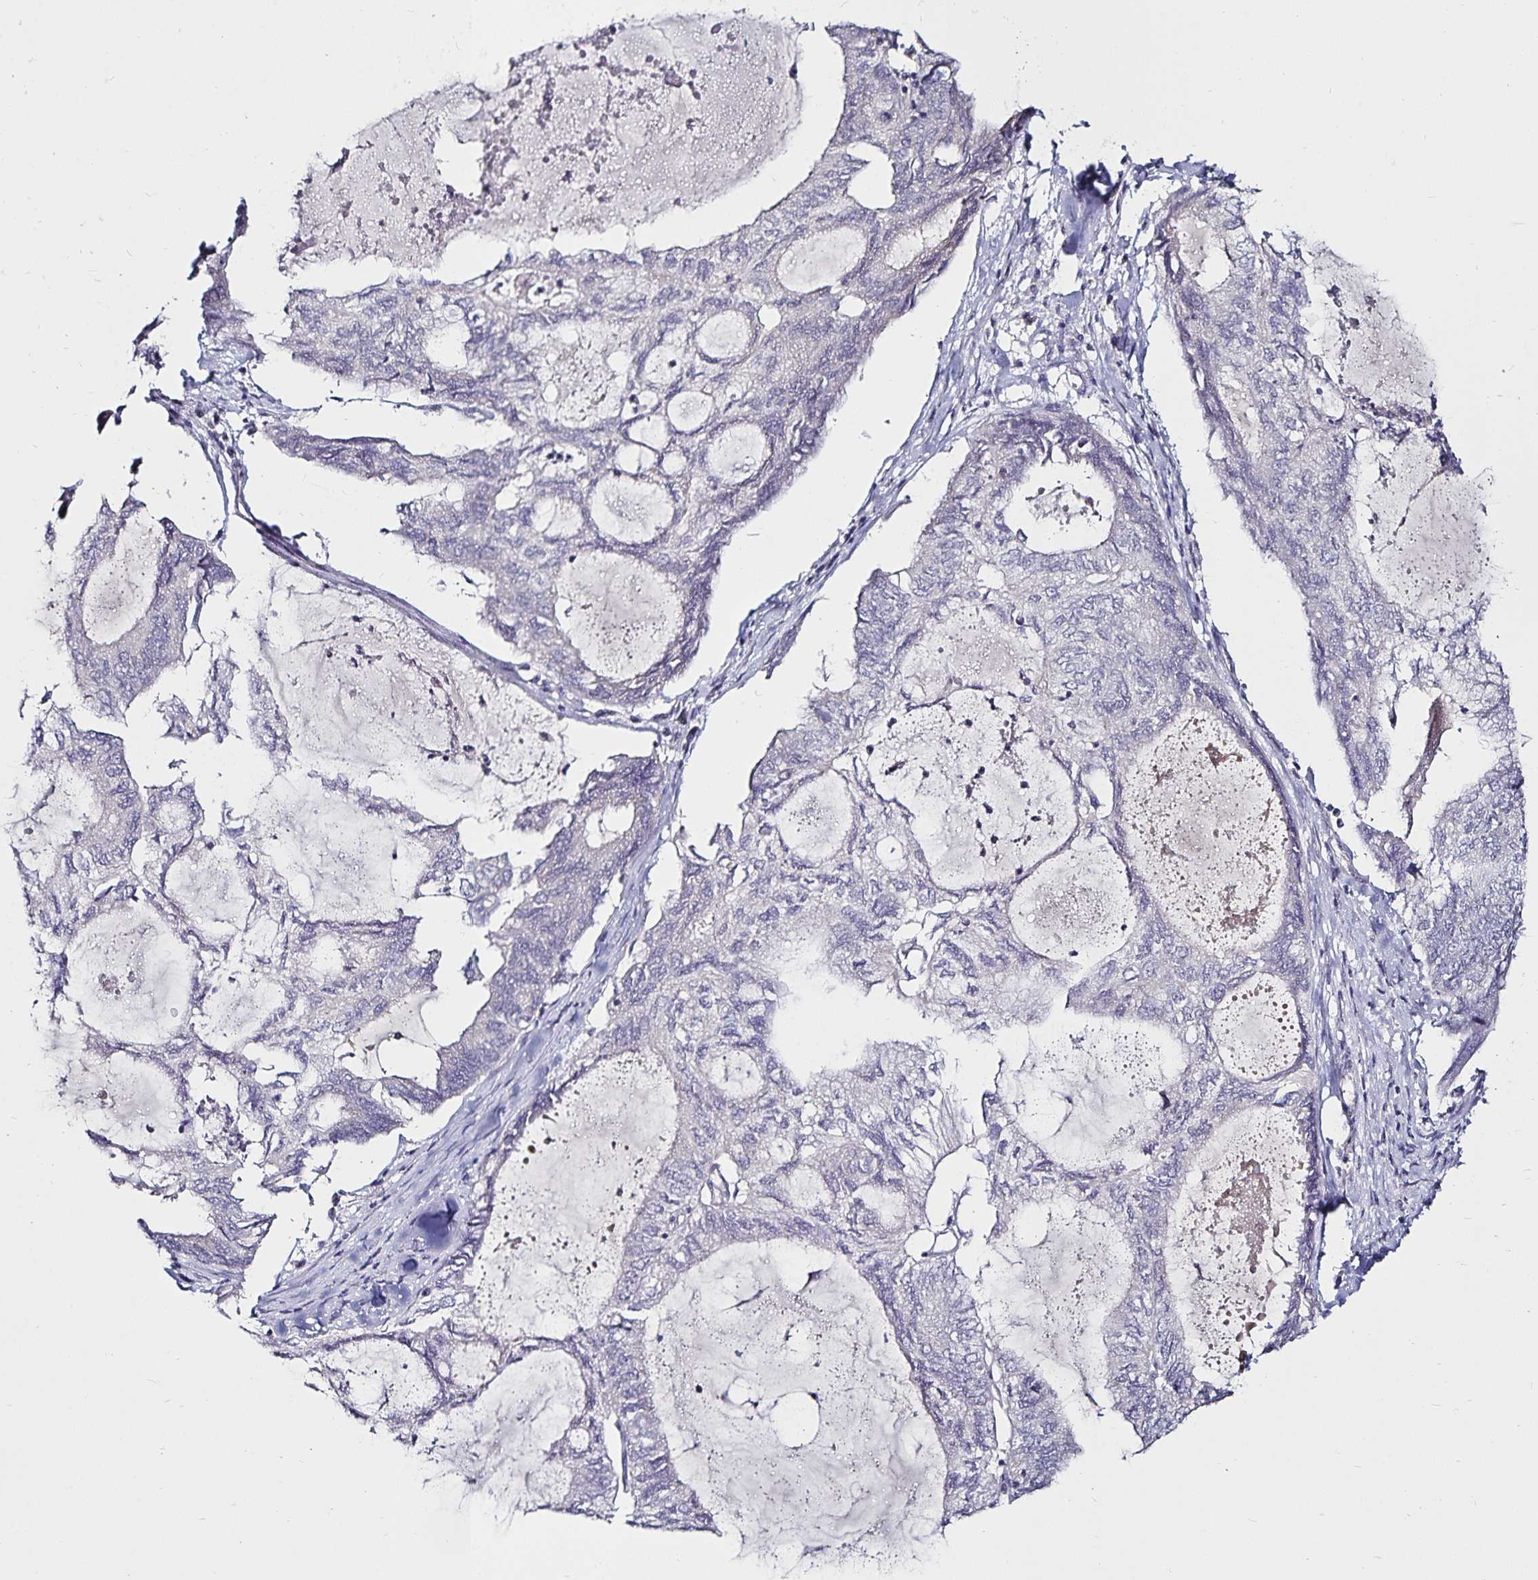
{"staining": {"intensity": "negative", "quantity": "none", "location": "none"}, "tissue": "endometrial cancer", "cell_type": "Tumor cells", "image_type": "cancer", "snomed": [{"axis": "morphology", "description": "Adenocarcinoma, NOS"}, {"axis": "topography", "description": "Endometrium"}], "caption": "Tumor cells are negative for brown protein staining in endometrial cancer (adenocarcinoma). (Stains: DAB immunohistochemistry with hematoxylin counter stain, Microscopy: brightfield microscopy at high magnification).", "gene": "ACSL5", "patient": {"sex": "female", "age": 80}}